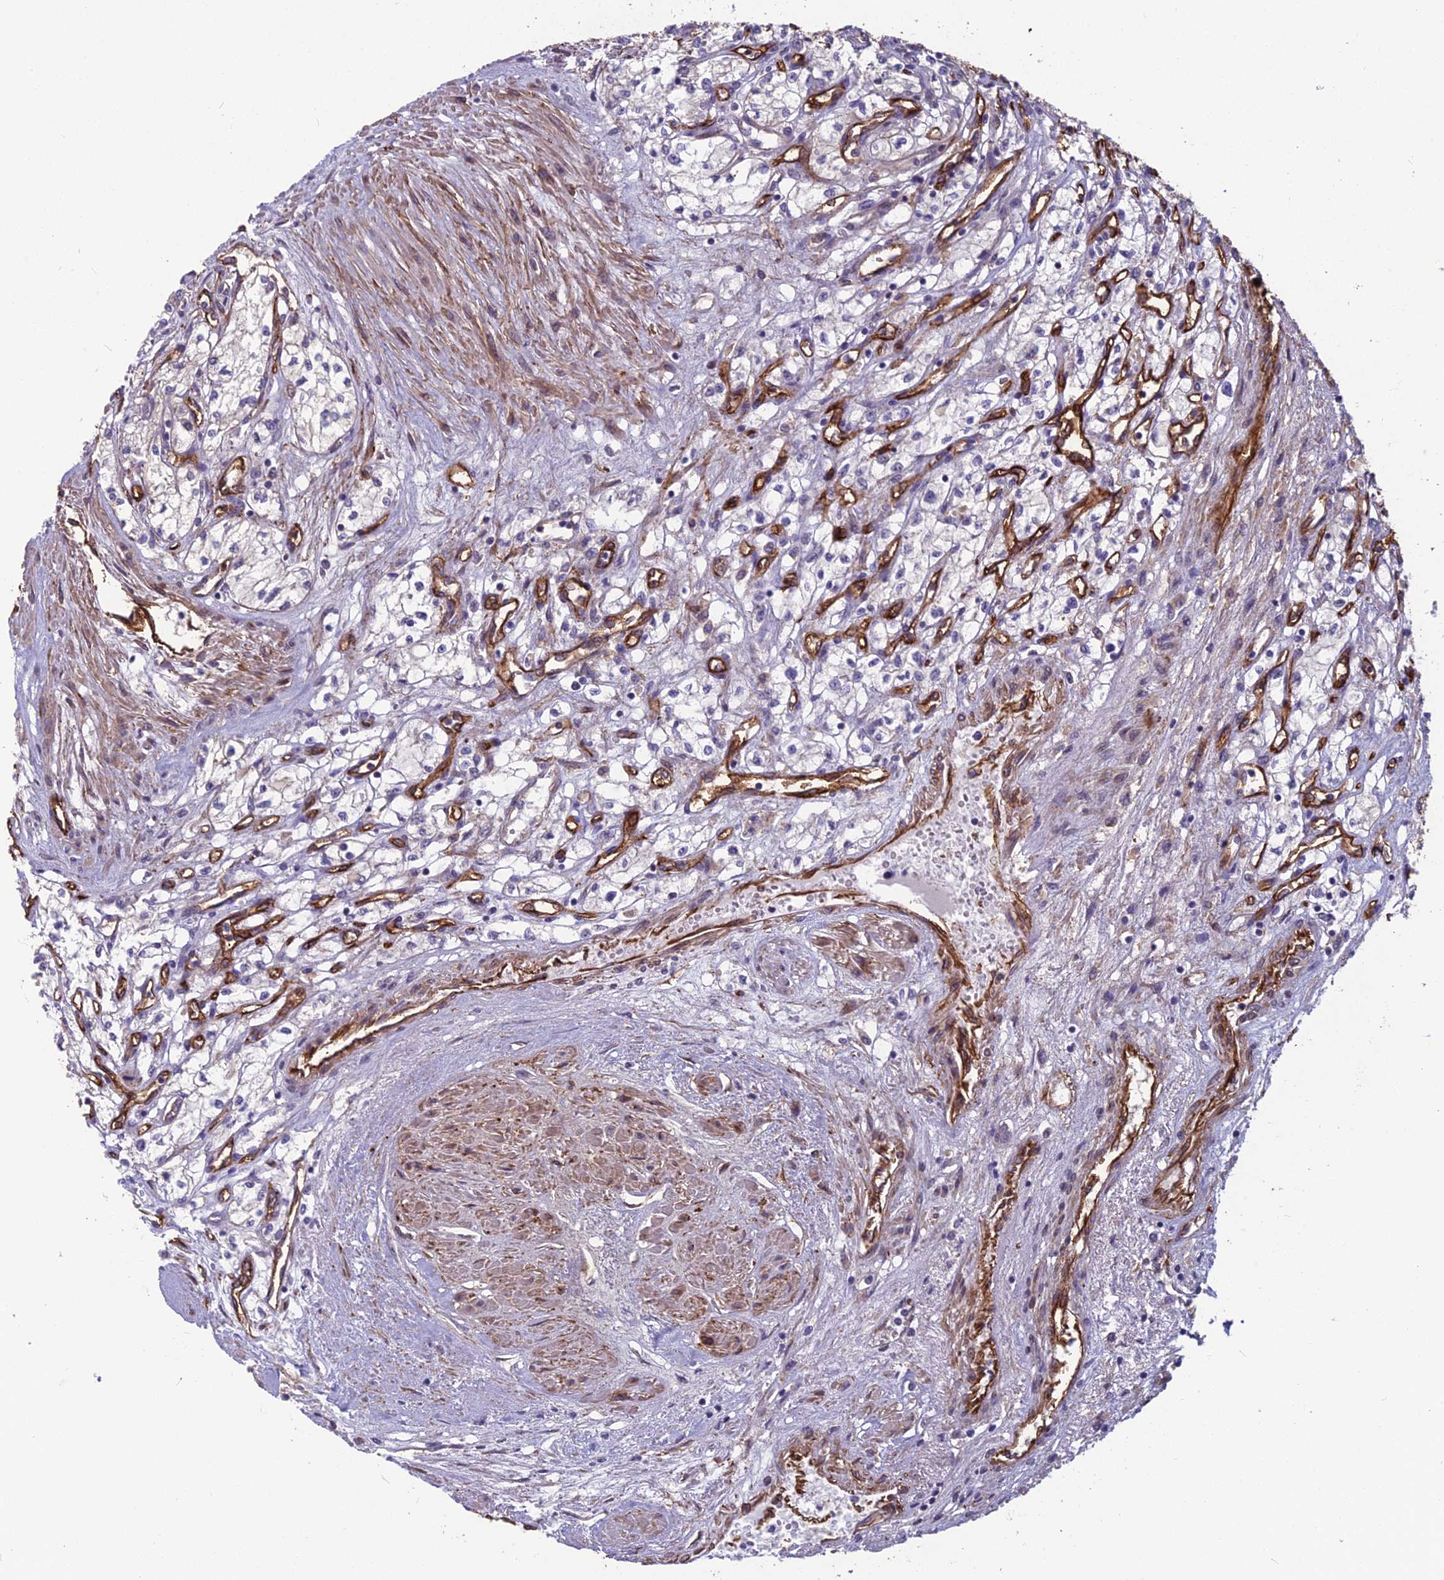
{"staining": {"intensity": "negative", "quantity": "none", "location": "none"}, "tissue": "renal cancer", "cell_type": "Tumor cells", "image_type": "cancer", "snomed": [{"axis": "morphology", "description": "Adenocarcinoma, NOS"}, {"axis": "topography", "description": "Kidney"}], "caption": "Renal cancer (adenocarcinoma) stained for a protein using immunohistochemistry (IHC) demonstrates no staining tumor cells.", "gene": "TSPAN15", "patient": {"sex": "male", "age": 59}}